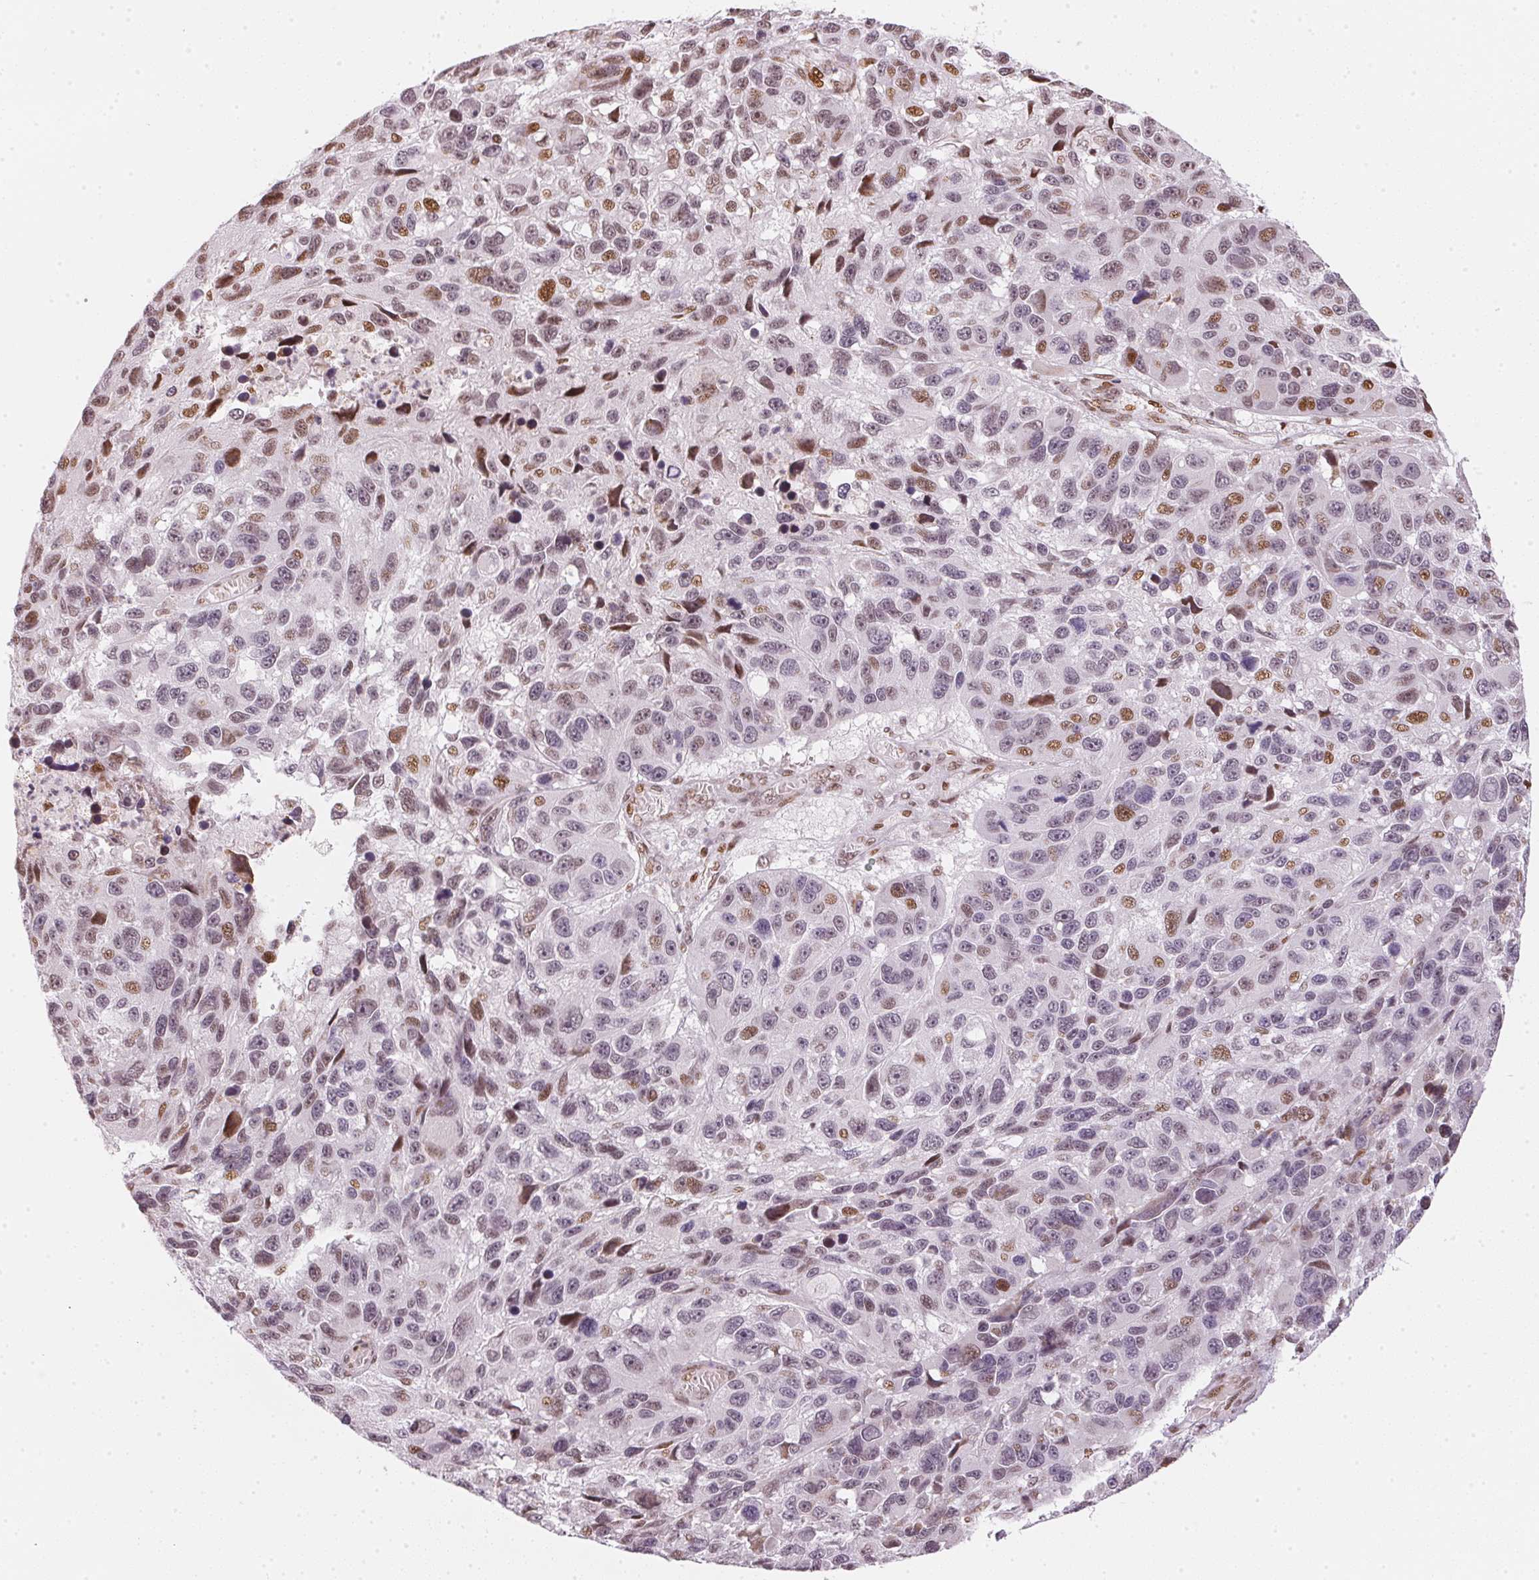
{"staining": {"intensity": "moderate", "quantity": "<25%", "location": "nuclear"}, "tissue": "melanoma", "cell_type": "Tumor cells", "image_type": "cancer", "snomed": [{"axis": "morphology", "description": "Malignant melanoma, NOS"}, {"axis": "topography", "description": "Skin"}], "caption": "A histopathology image showing moderate nuclear staining in approximately <25% of tumor cells in malignant melanoma, as visualized by brown immunohistochemical staining.", "gene": "KAT6A", "patient": {"sex": "male", "age": 53}}